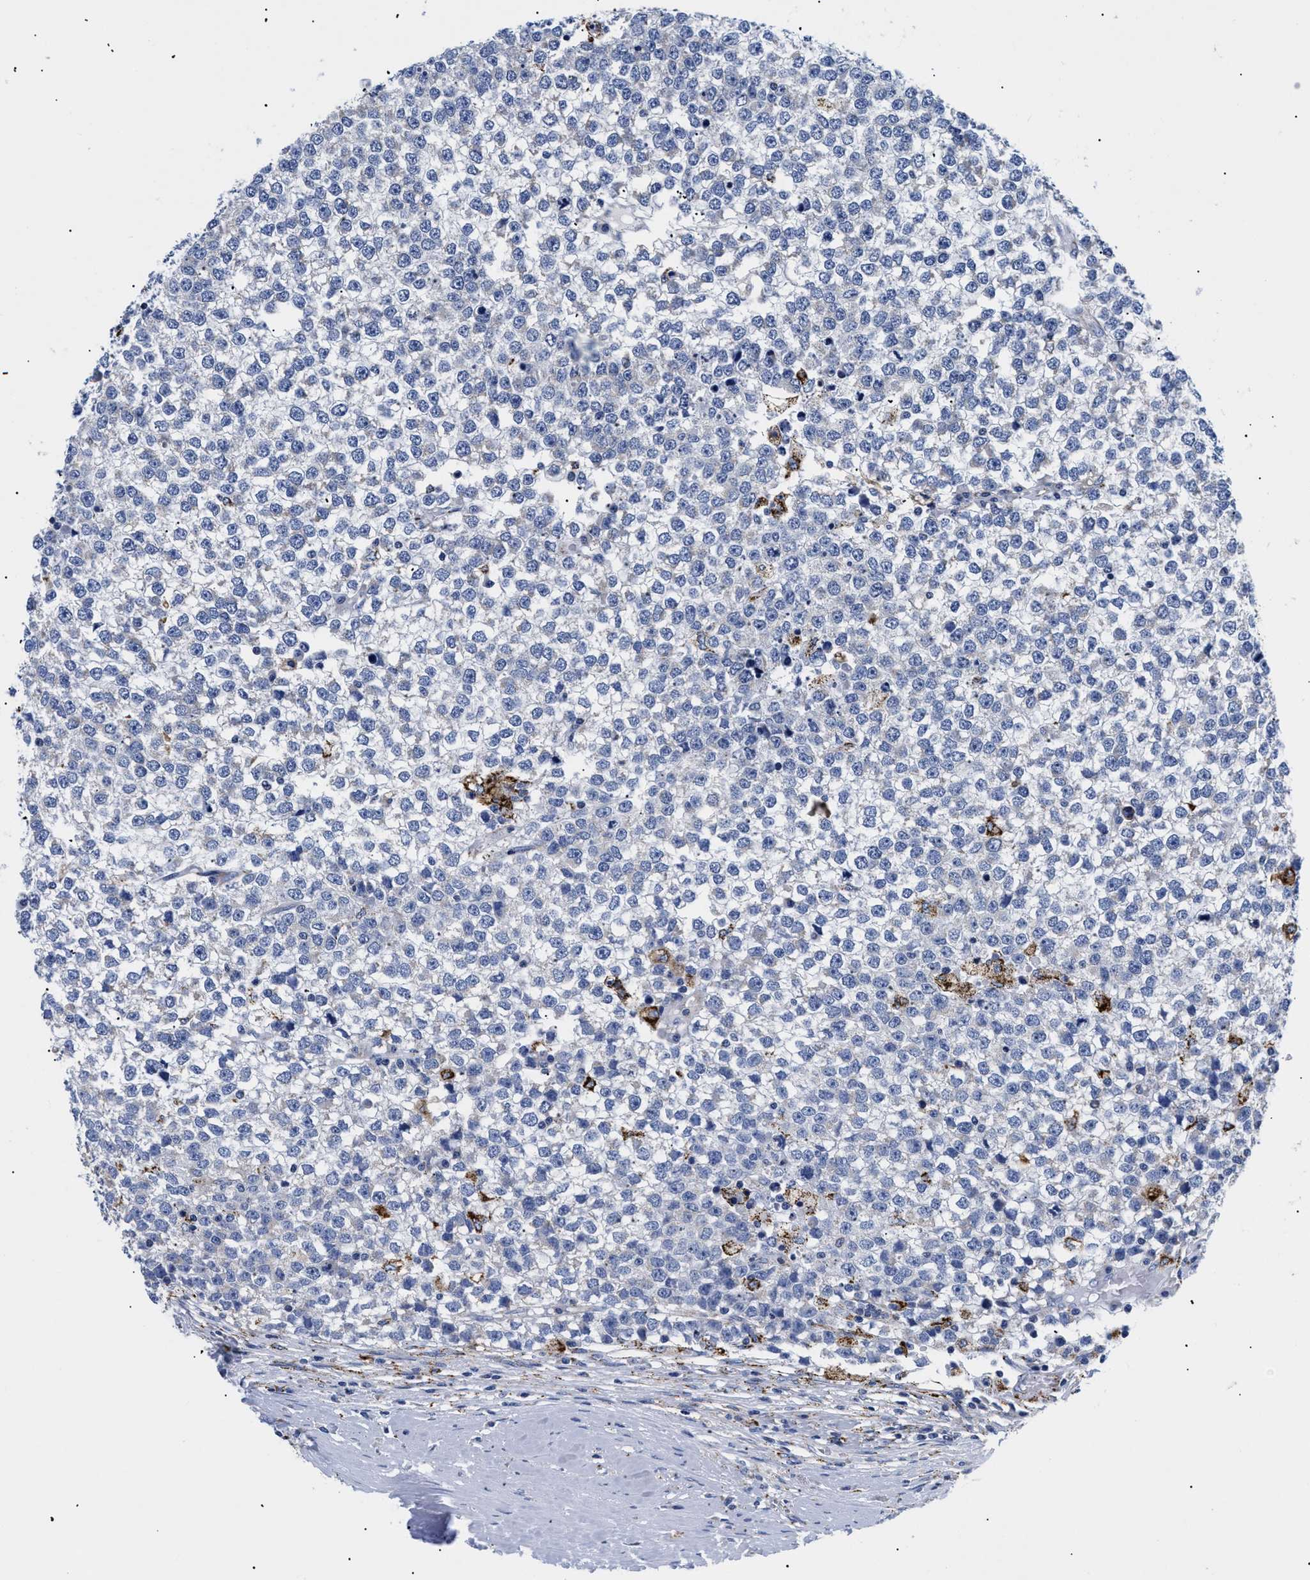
{"staining": {"intensity": "negative", "quantity": "none", "location": "none"}, "tissue": "testis cancer", "cell_type": "Tumor cells", "image_type": "cancer", "snomed": [{"axis": "morphology", "description": "Seminoma, NOS"}, {"axis": "topography", "description": "Testis"}], "caption": "The image reveals no staining of tumor cells in testis seminoma.", "gene": "GPR149", "patient": {"sex": "male", "age": 65}}